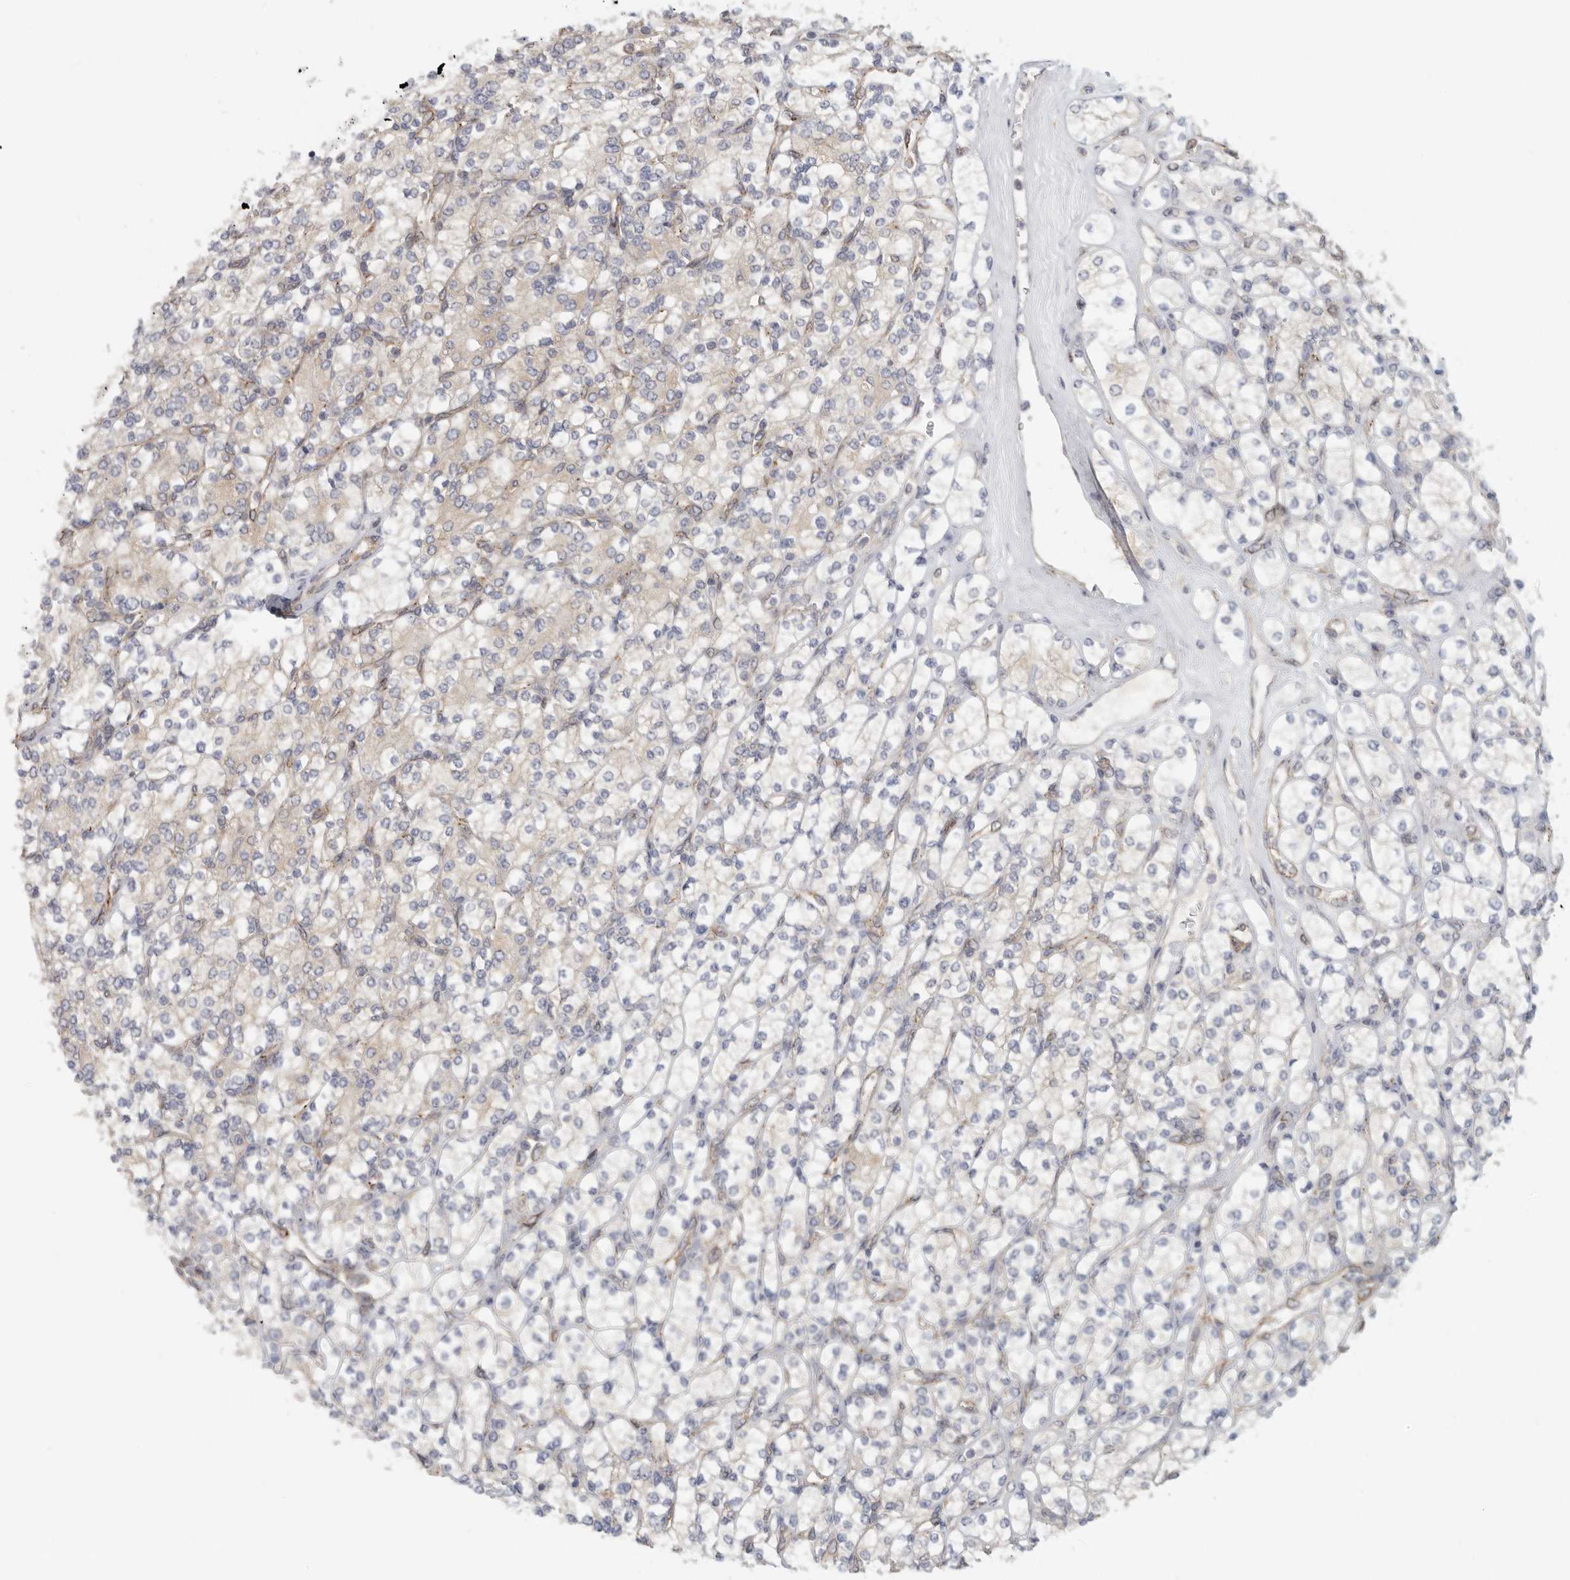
{"staining": {"intensity": "weak", "quantity": "25%-75%", "location": "cytoplasmic/membranous"}, "tissue": "renal cancer", "cell_type": "Tumor cells", "image_type": "cancer", "snomed": [{"axis": "morphology", "description": "Adenocarcinoma, NOS"}, {"axis": "topography", "description": "Kidney"}], "caption": "Brown immunohistochemical staining in renal cancer displays weak cytoplasmic/membranous positivity in about 25%-75% of tumor cells.", "gene": "BCAP29", "patient": {"sex": "male", "age": 77}}